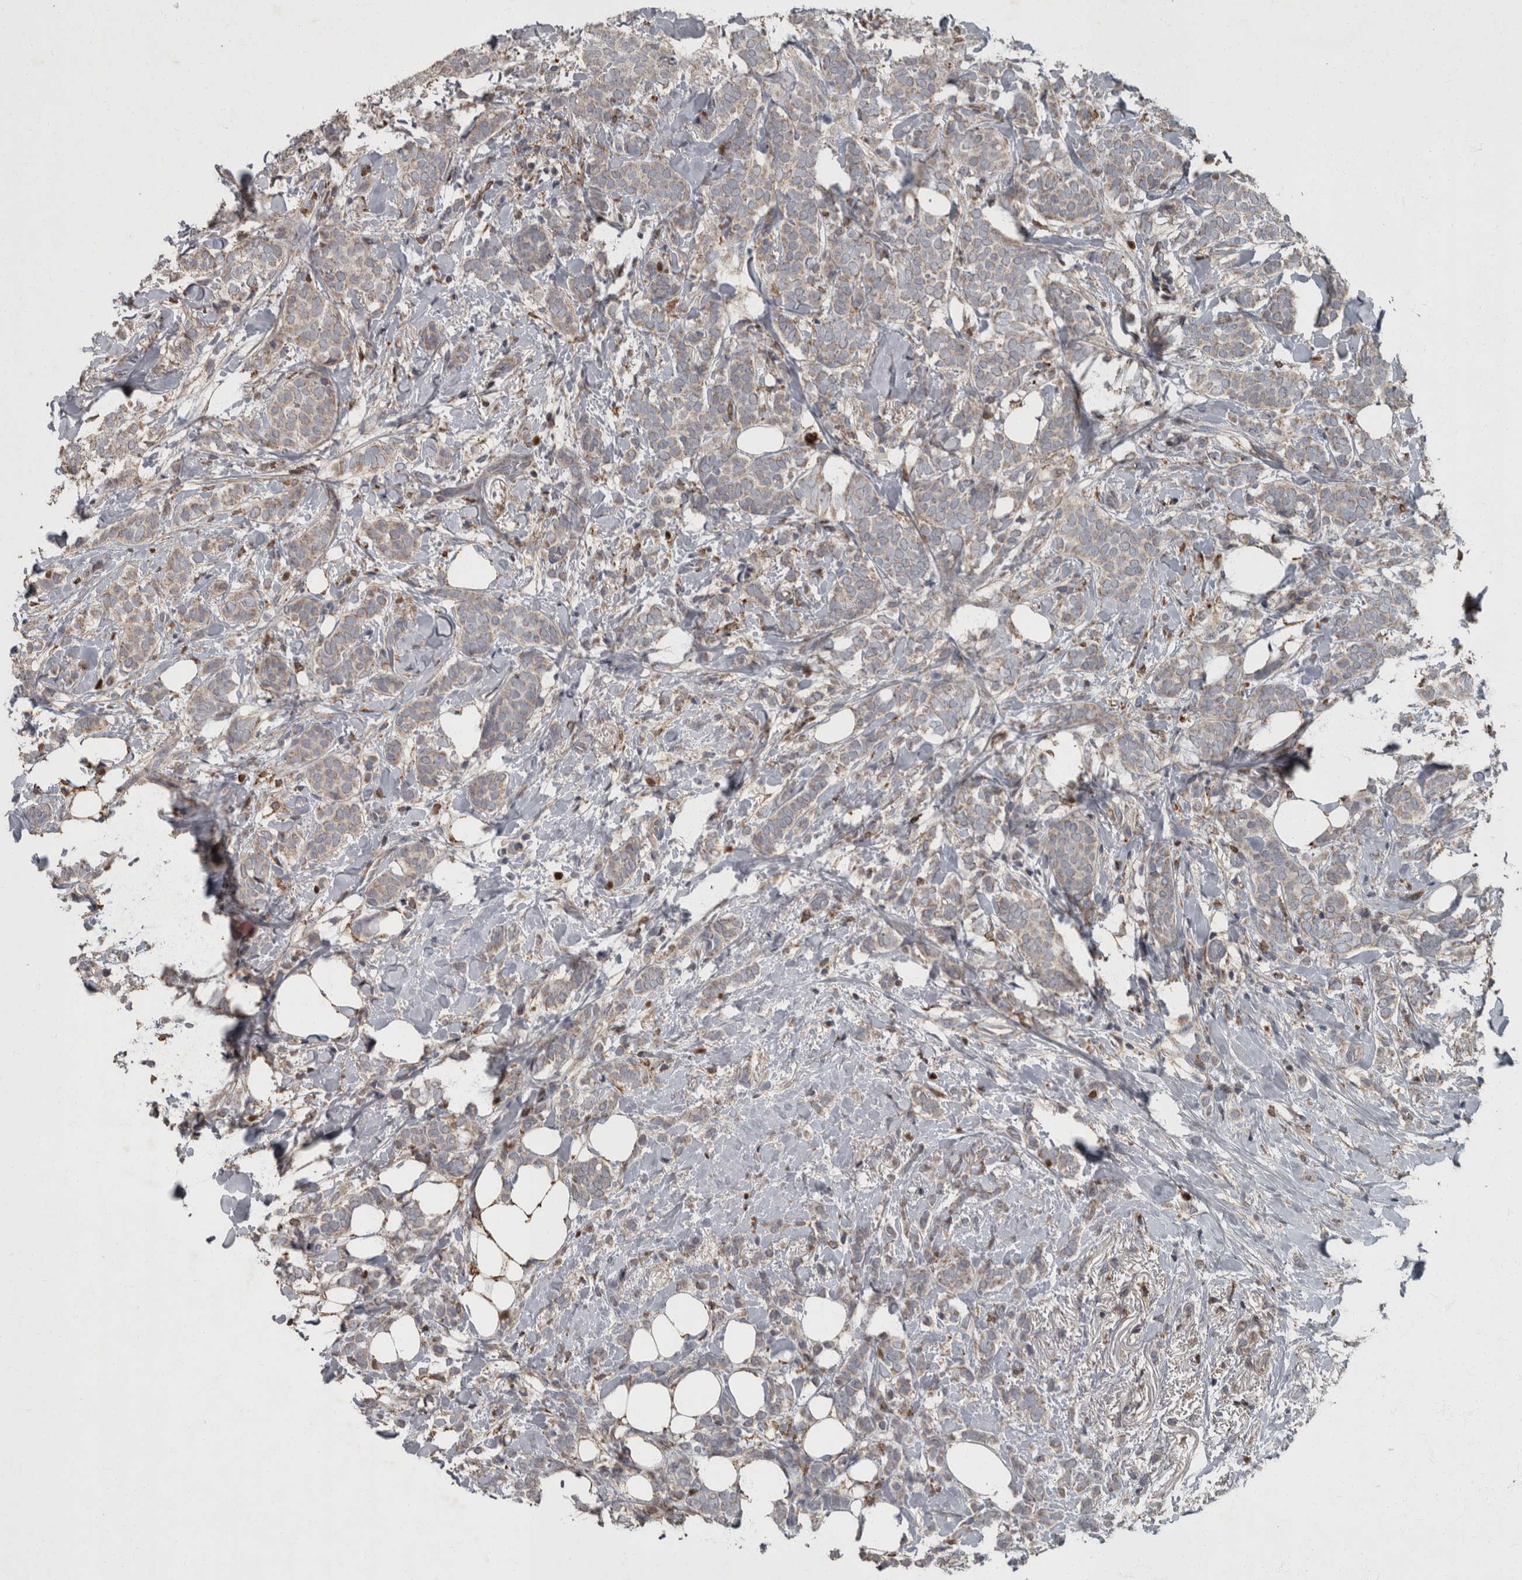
{"staining": {"intensity": "weak", "quantity": "25%-75%", "location": "cytoplasmic/membranous"}, "tissue": "breast cancer", "cell_type": "Tumor cells", "image_type": "cancer", "snomed": [{"axis": "morphology", "description": "Lobular carcinoma"}, {"axis": "topography", "description": "Breast"}], "caption": "Weak cytoplasmic/membranous positivity for a protein is present in approximately 25%-75% of tumor cells of breast cancer (lobular carcinoma) using immunohistochemistry.", "gene": "PPP1R3C", "patient": {"sex": "female", "age": 50}}